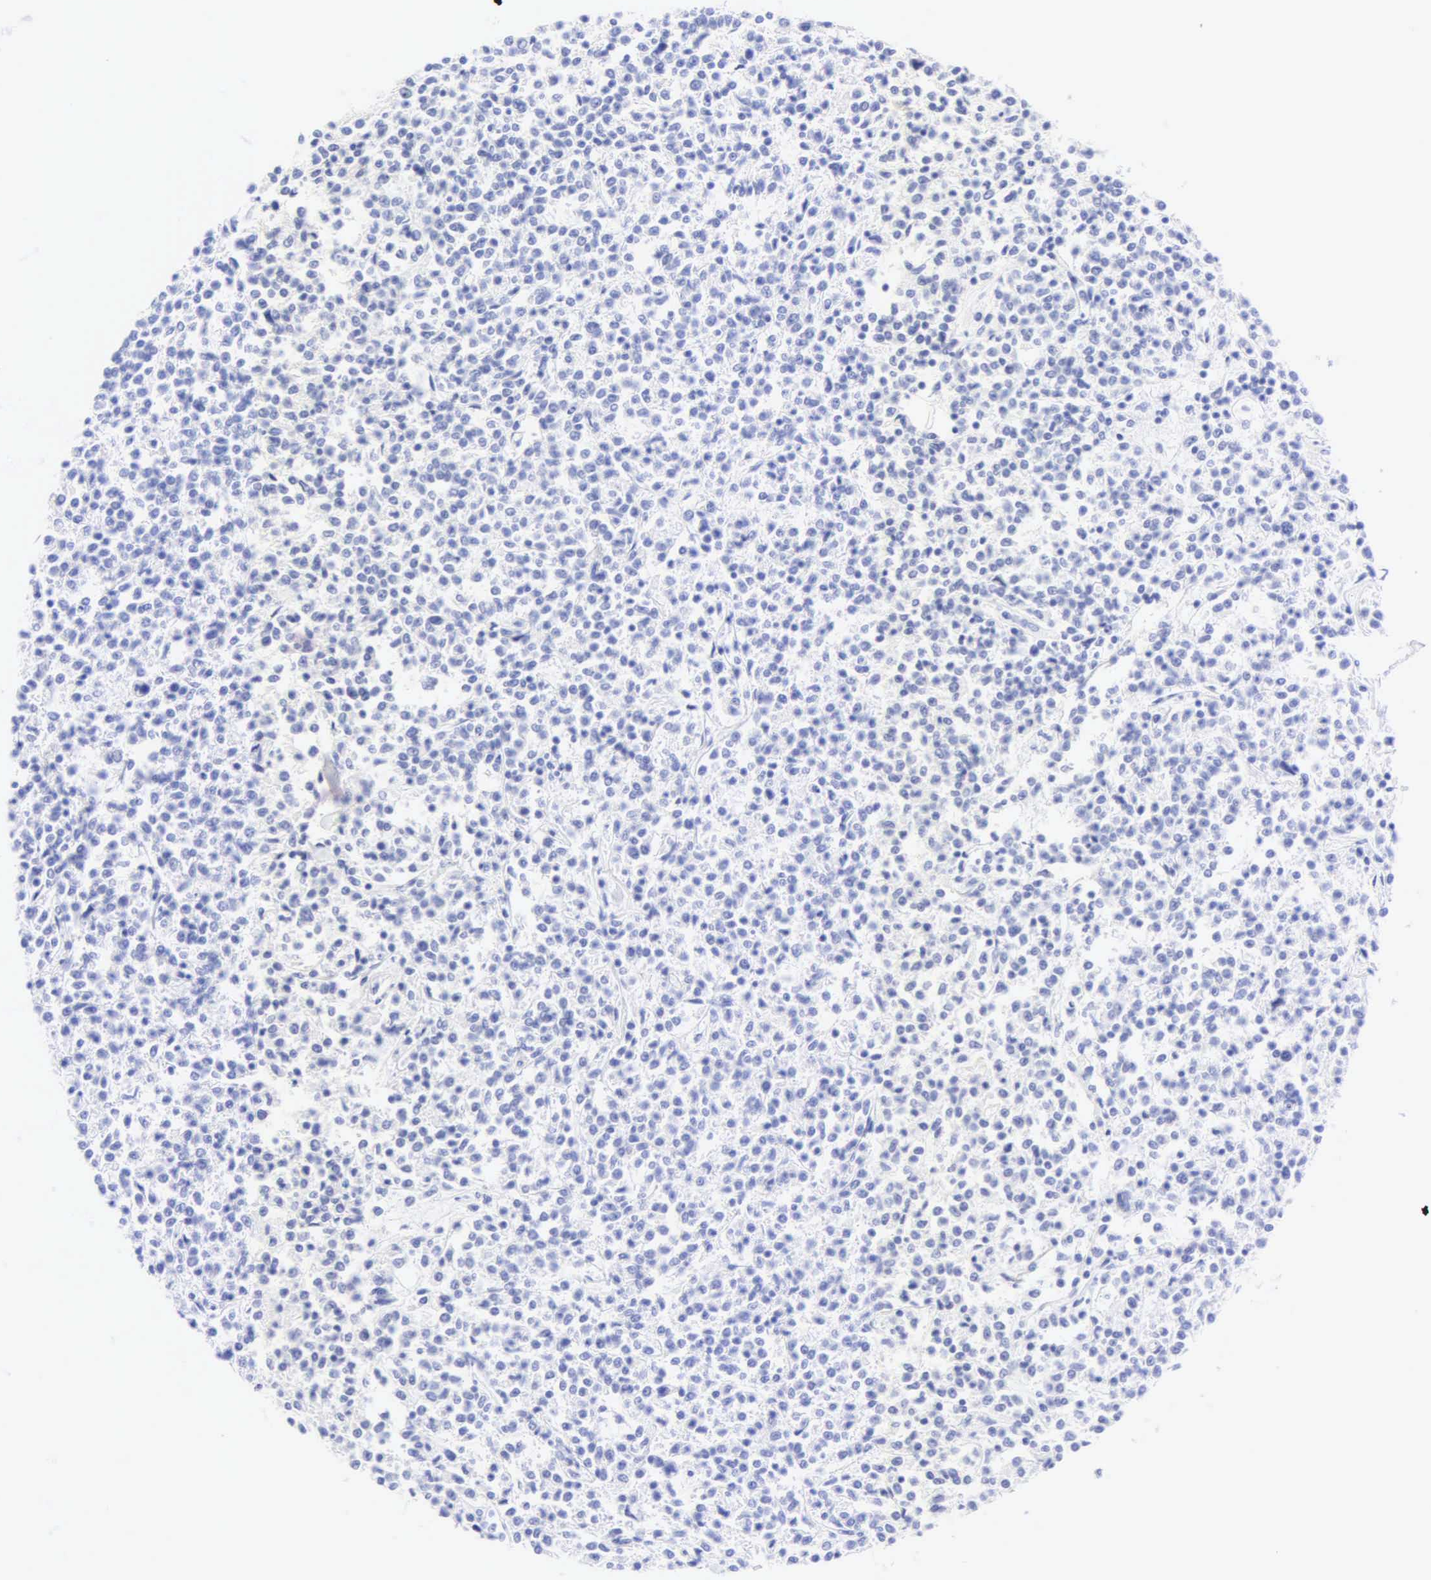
{"staining": {"intensity": "negative", "quantity": "none", "location": "none"}, "tissue": "lymphoma", "cell_type": "Tumor cells", "image_type": "cancer", "snomed": [{"axis": "morphology", "description": "Malignant lymphoma, non-Hodgkin's type, Low grade"}, {"axis": "topography", "description": "Small intestine"}], "caption": "Tumor cells are negative for brown protein staining in malignant lymphoma, non-Hodgkin's type (low-grade).", "gene": "KRT20", "patient": {"sex": "female", "age": 59}}